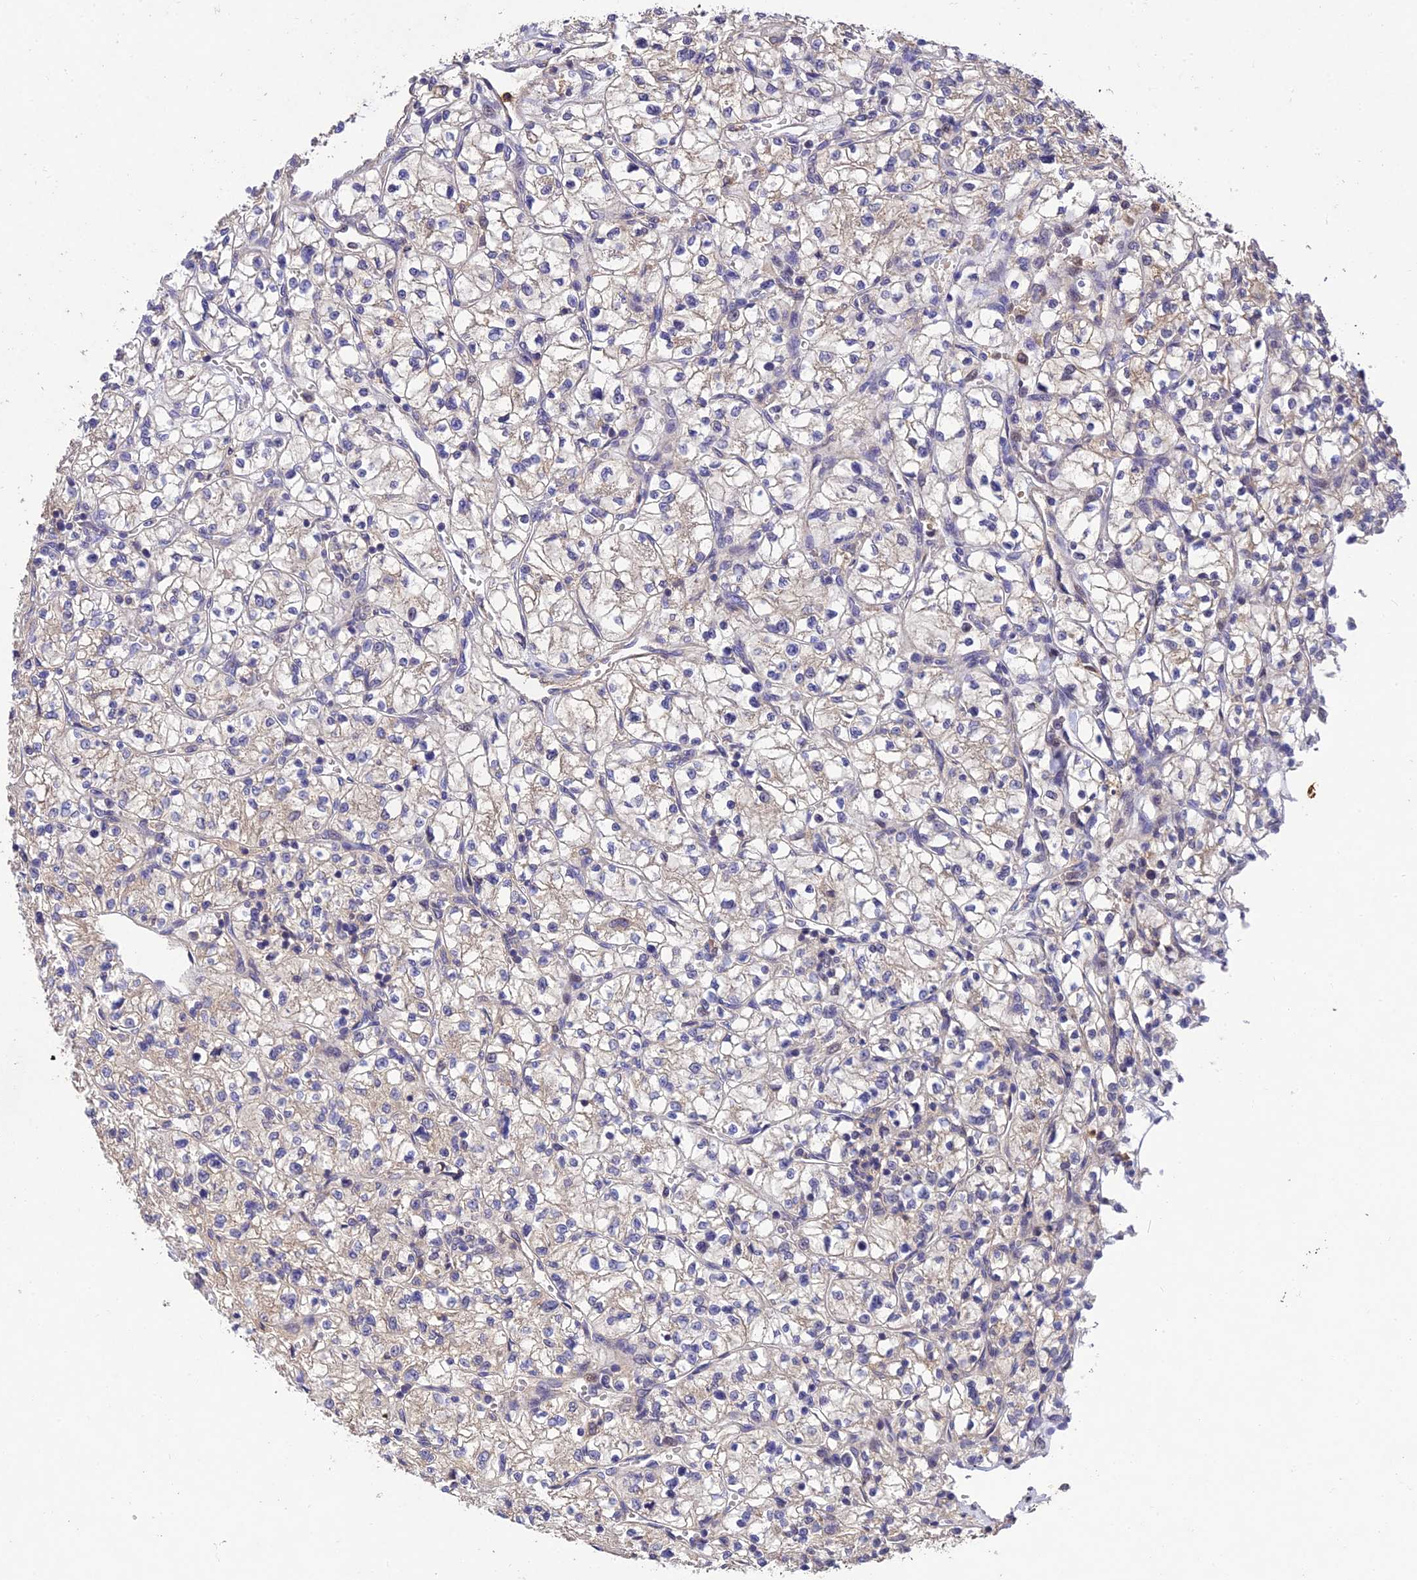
{"staining": {"intensity": "negative", "quantity": "none", "location": "none"}, "tissue": "renal cancer", "cell_type": "Tumor cells", "image_type": "cancer", "snomed": [{"axis": "morphology", "description": "Adenocarcinoma, NOS"}, {"axis": "topography", "description": "Kidney"}], "caption": "There is no significant positivity in tumor cells of renal adenocarcinoma.", "gene": "DENND5B", "patient": {"sex": "female", "age": 64}}